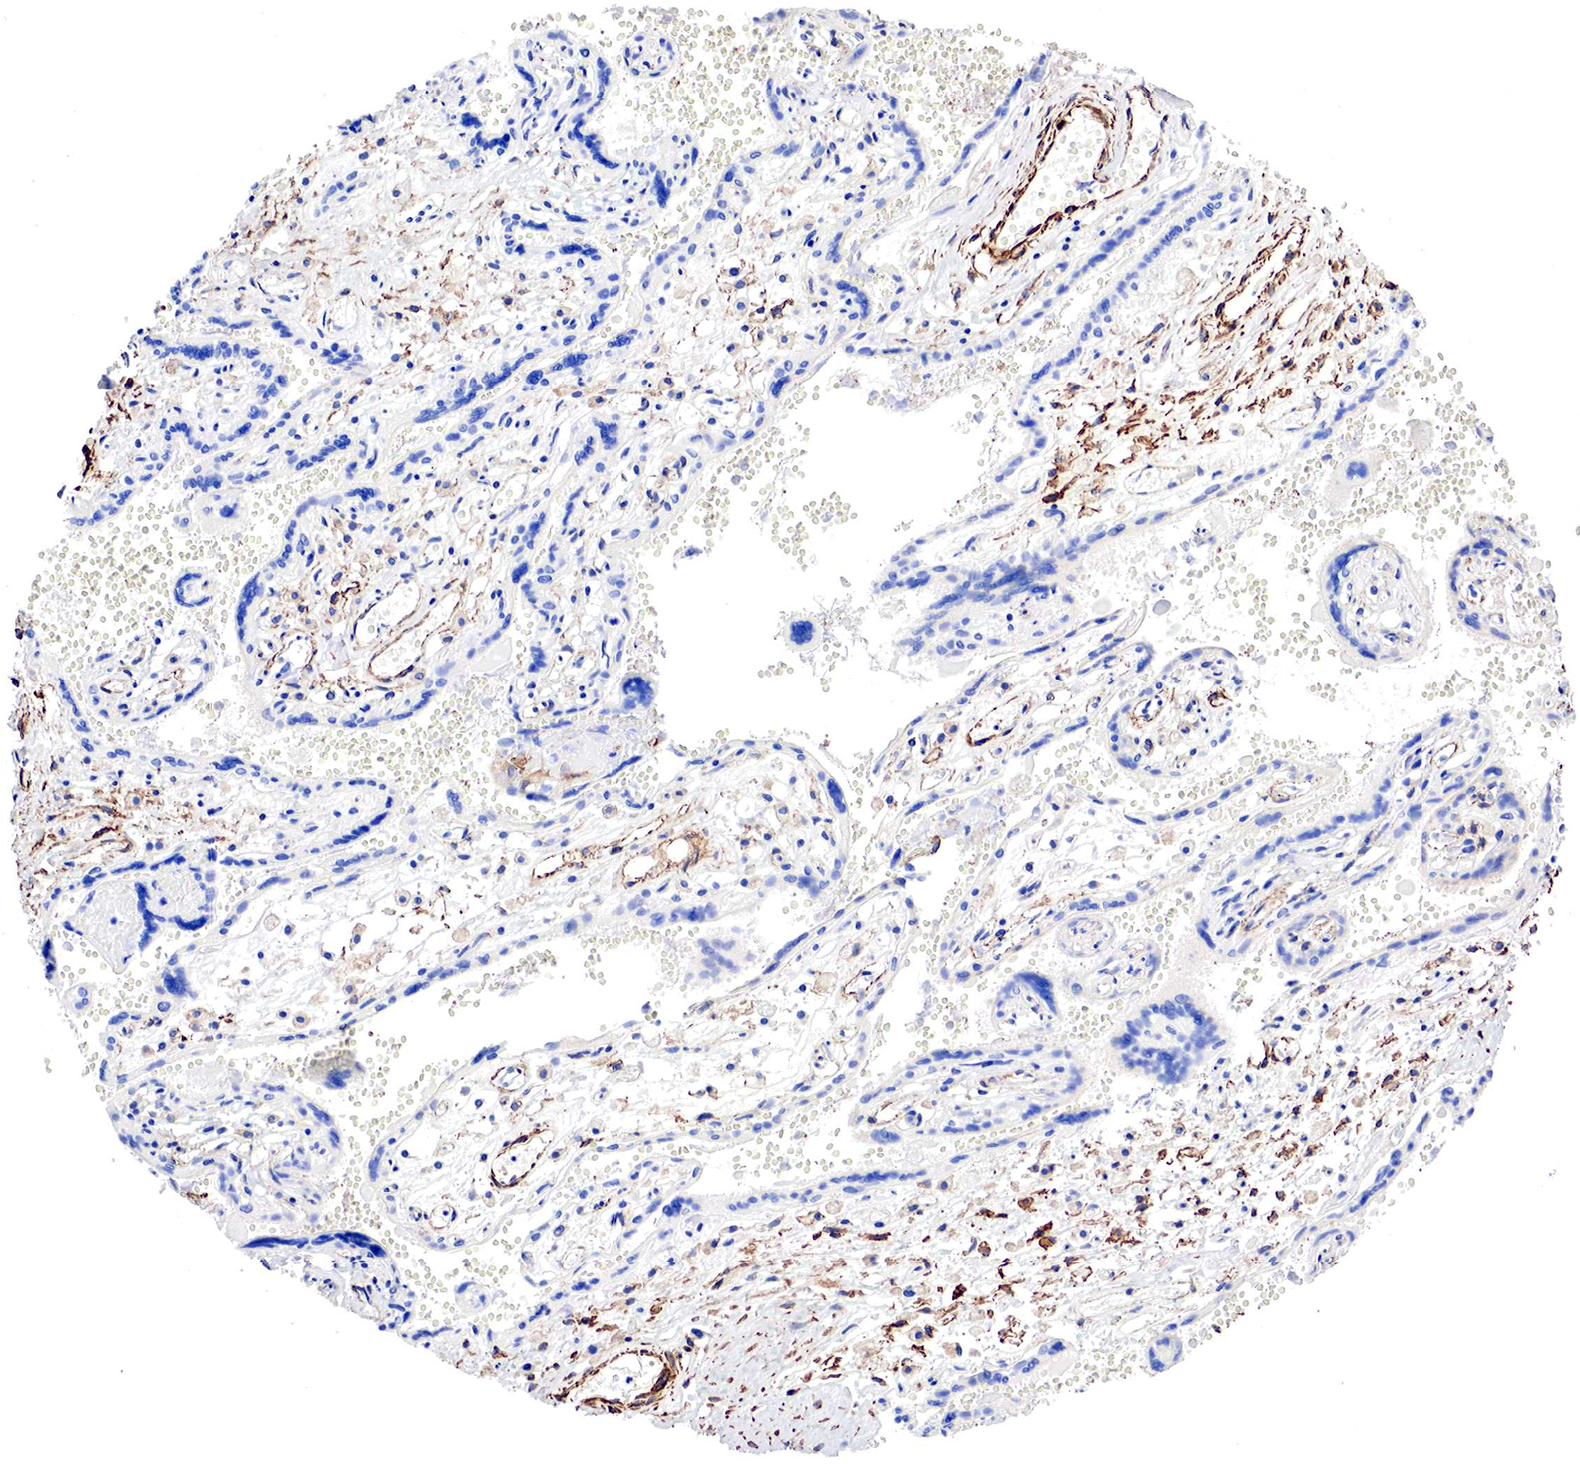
{"staining": {"intensity": "negative", "quantity": "none", "location": "none"}, "tissue": "placenta", "cell_type": "Decidual cells", "image_type": "normal", "snomed": [{"axis": "morphology", "description": "Normal tissue, NOS"}, {"axis": "topography", "description": "Placenta"}], "caption": "The image reveals no significant staining in decidual cells of placenta. (DAB (3,3'-diaminobenzidine) IHC with hematoxylin counter stain).", "gene": "TPM1", "patient": {"sex": "female", "age": 40}}